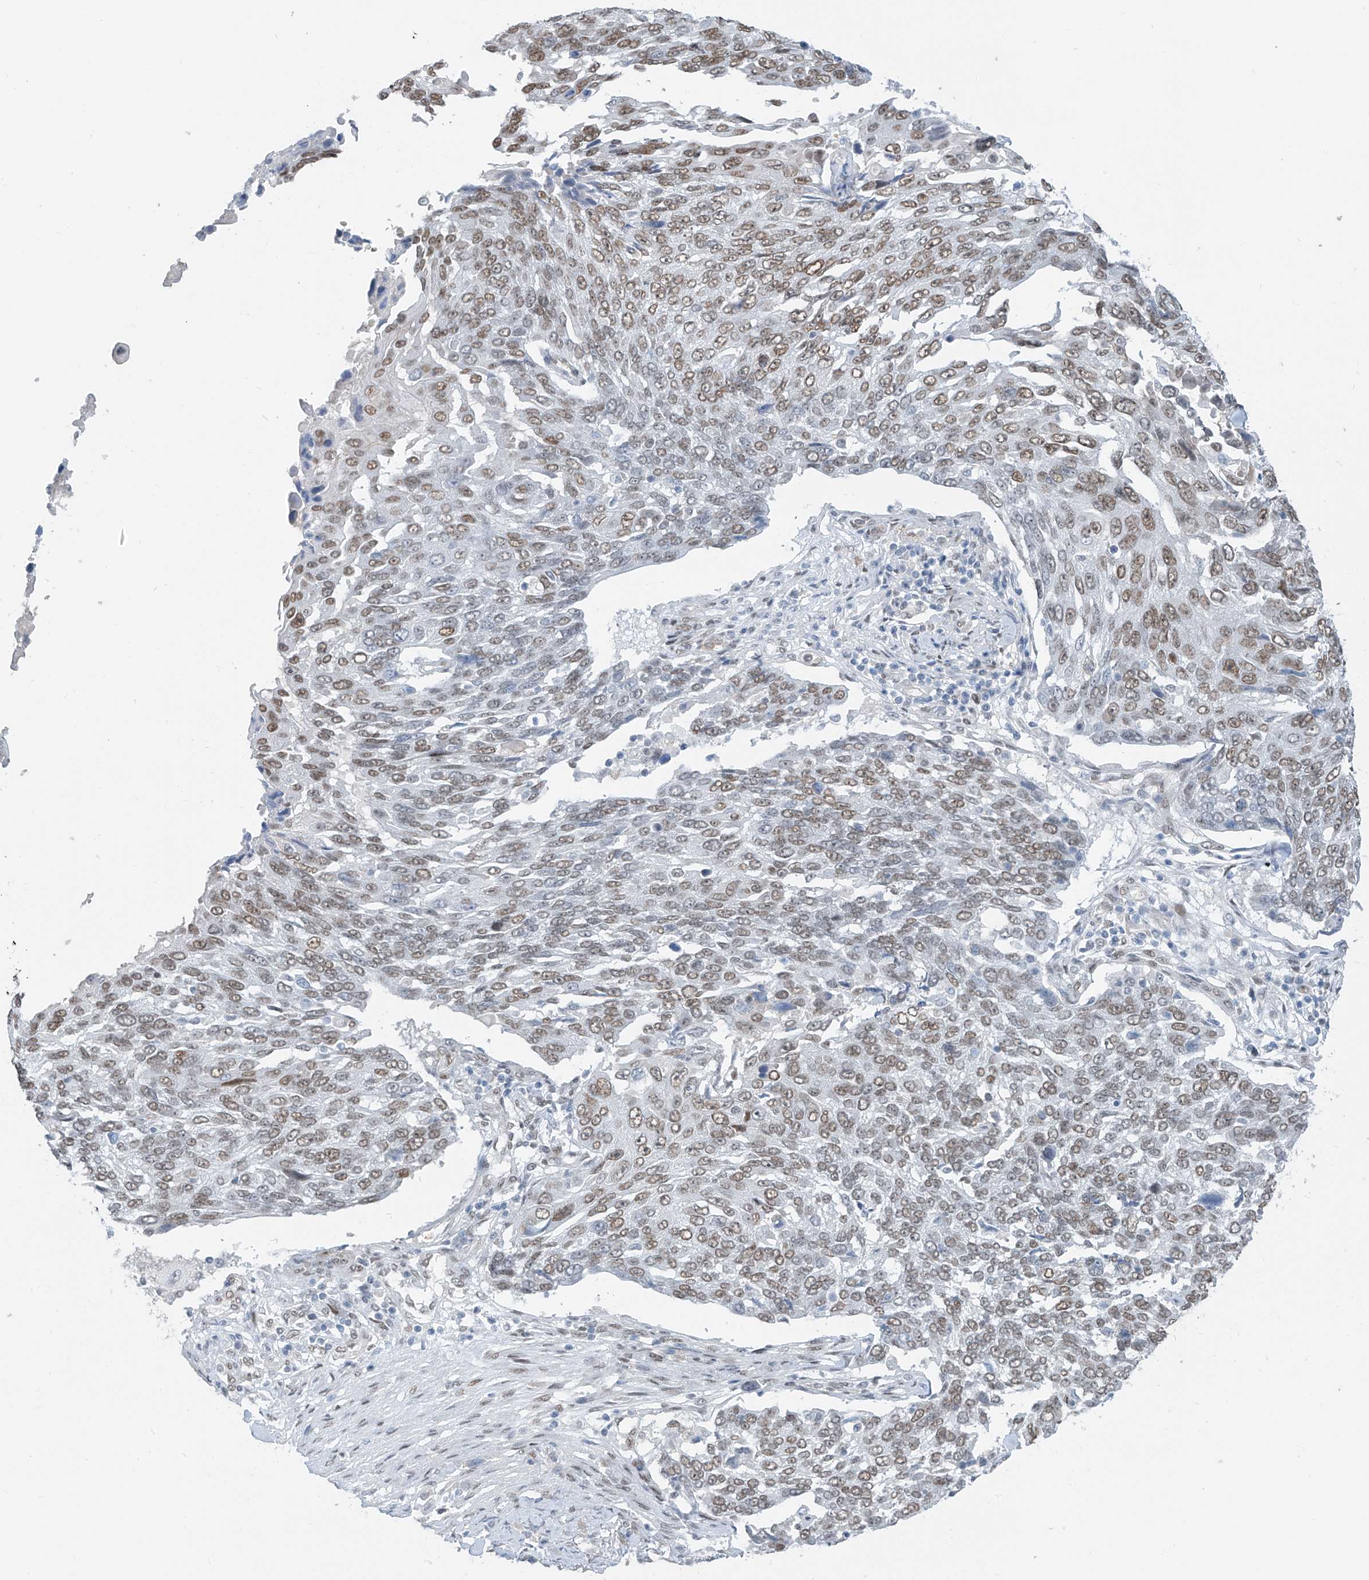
{"staining": {"intensity": "moderate", "quantity": ">75%", "location": "nuclear"}, "tissue": "lung cancer", "cell_type": "Tumor cells", "image_type": "cancer", "snomed": [{"axis": "morphology", "description": "Squamous cell carcinoma, NOS"}, {"axis": "topography", "description": "Lung"}], "caption": "Immunohistochemical staining of human lung cancer (squamous cell carcinoma) reveals medium levels of moderate nuclear protein positivity in about >75% of tumor cells.", "gene": "MCM9", "patient": {"sex": "male", "age": 66}}